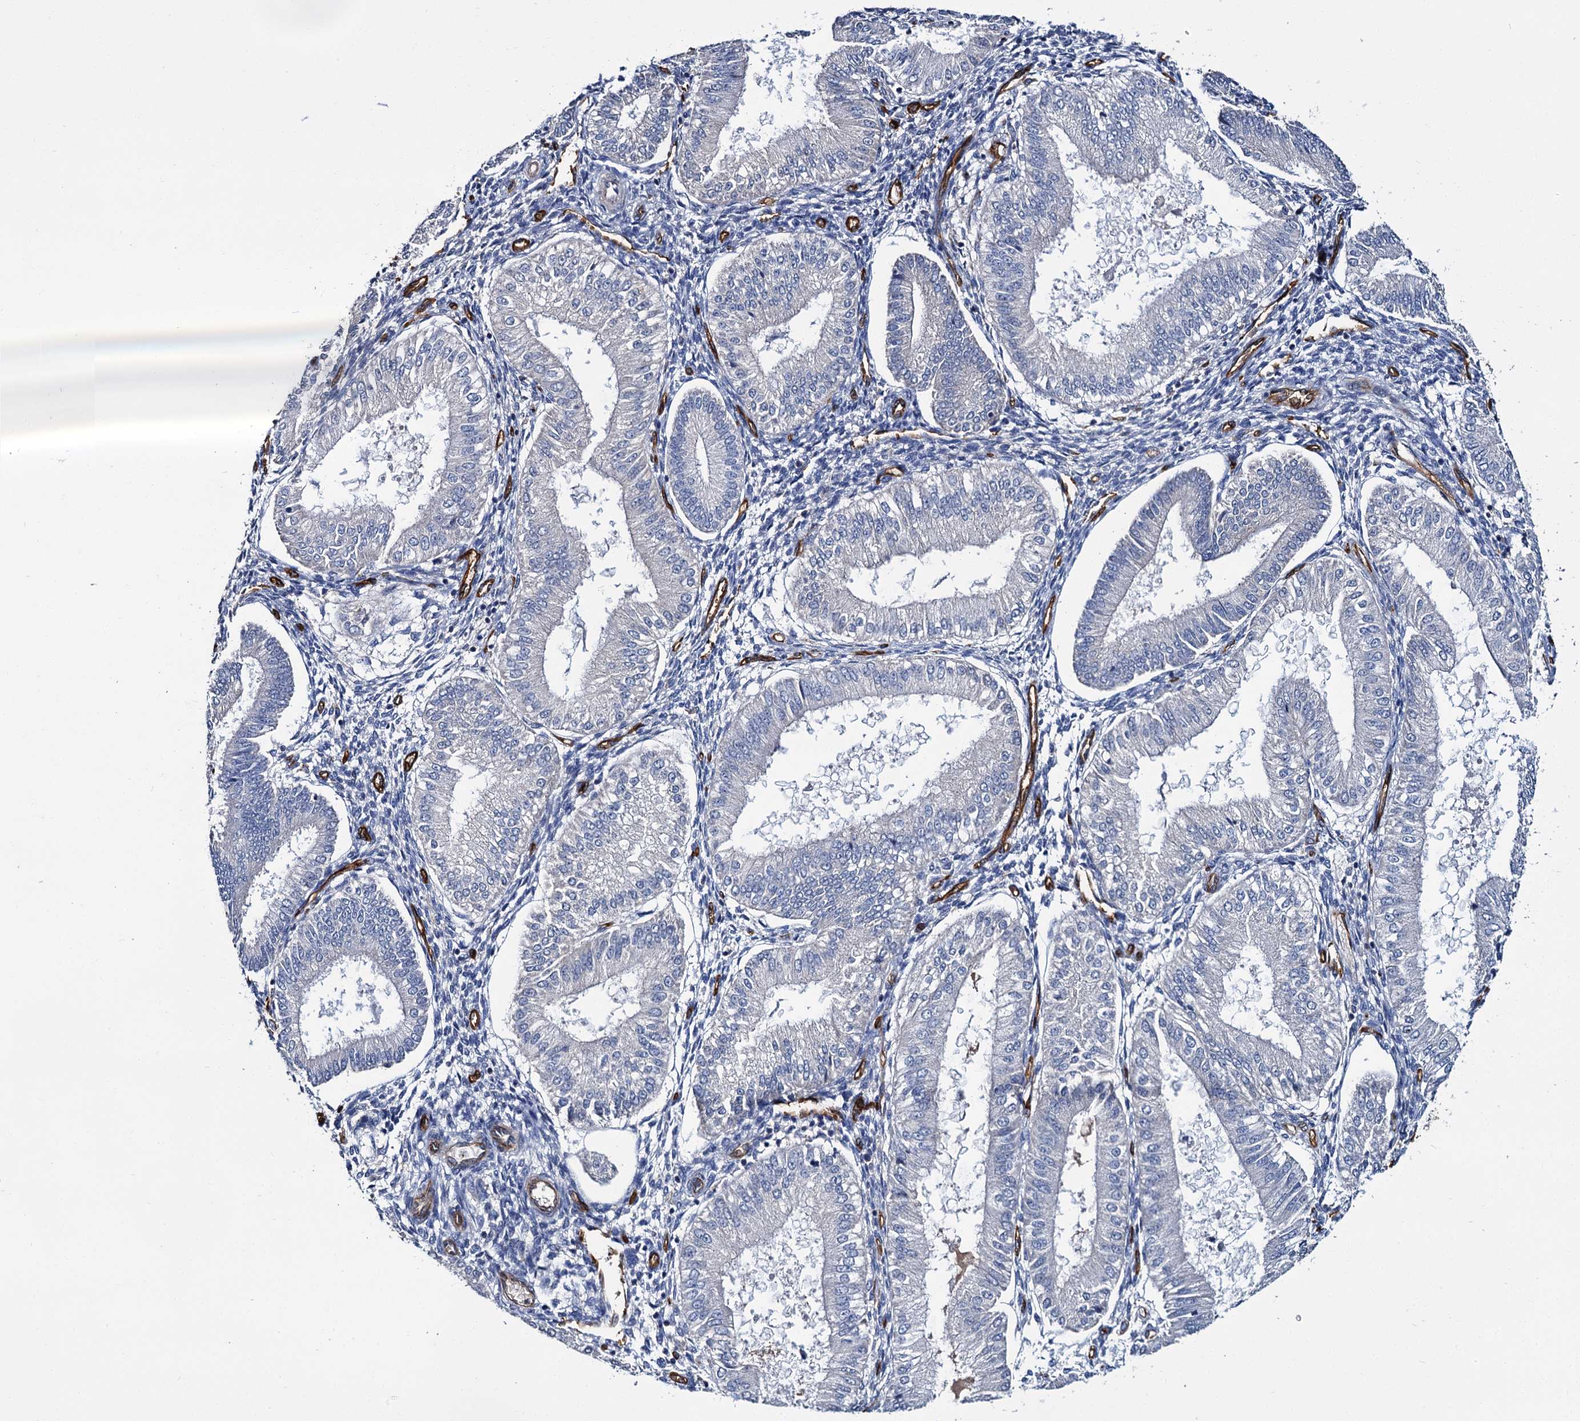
{"staining": {"intensity": "negative", "quantity": "none", "location": "none"}, "tissue": "endometrium", "cell_type": "Cells in endometrial stroma", "image_type": "normal", "snomed": [{"axis": "morphology", "description": "Normal tissue, NOS"}, {"axis": "topography", "description": "Endometrium"}], "caption": "Immunohistochemical staining of benign human endometrium demonstrates no significant expression in cells in endometrial stroma.", "gene": "CACNA1C", "patient": {"sex": "female", "age": 39}}